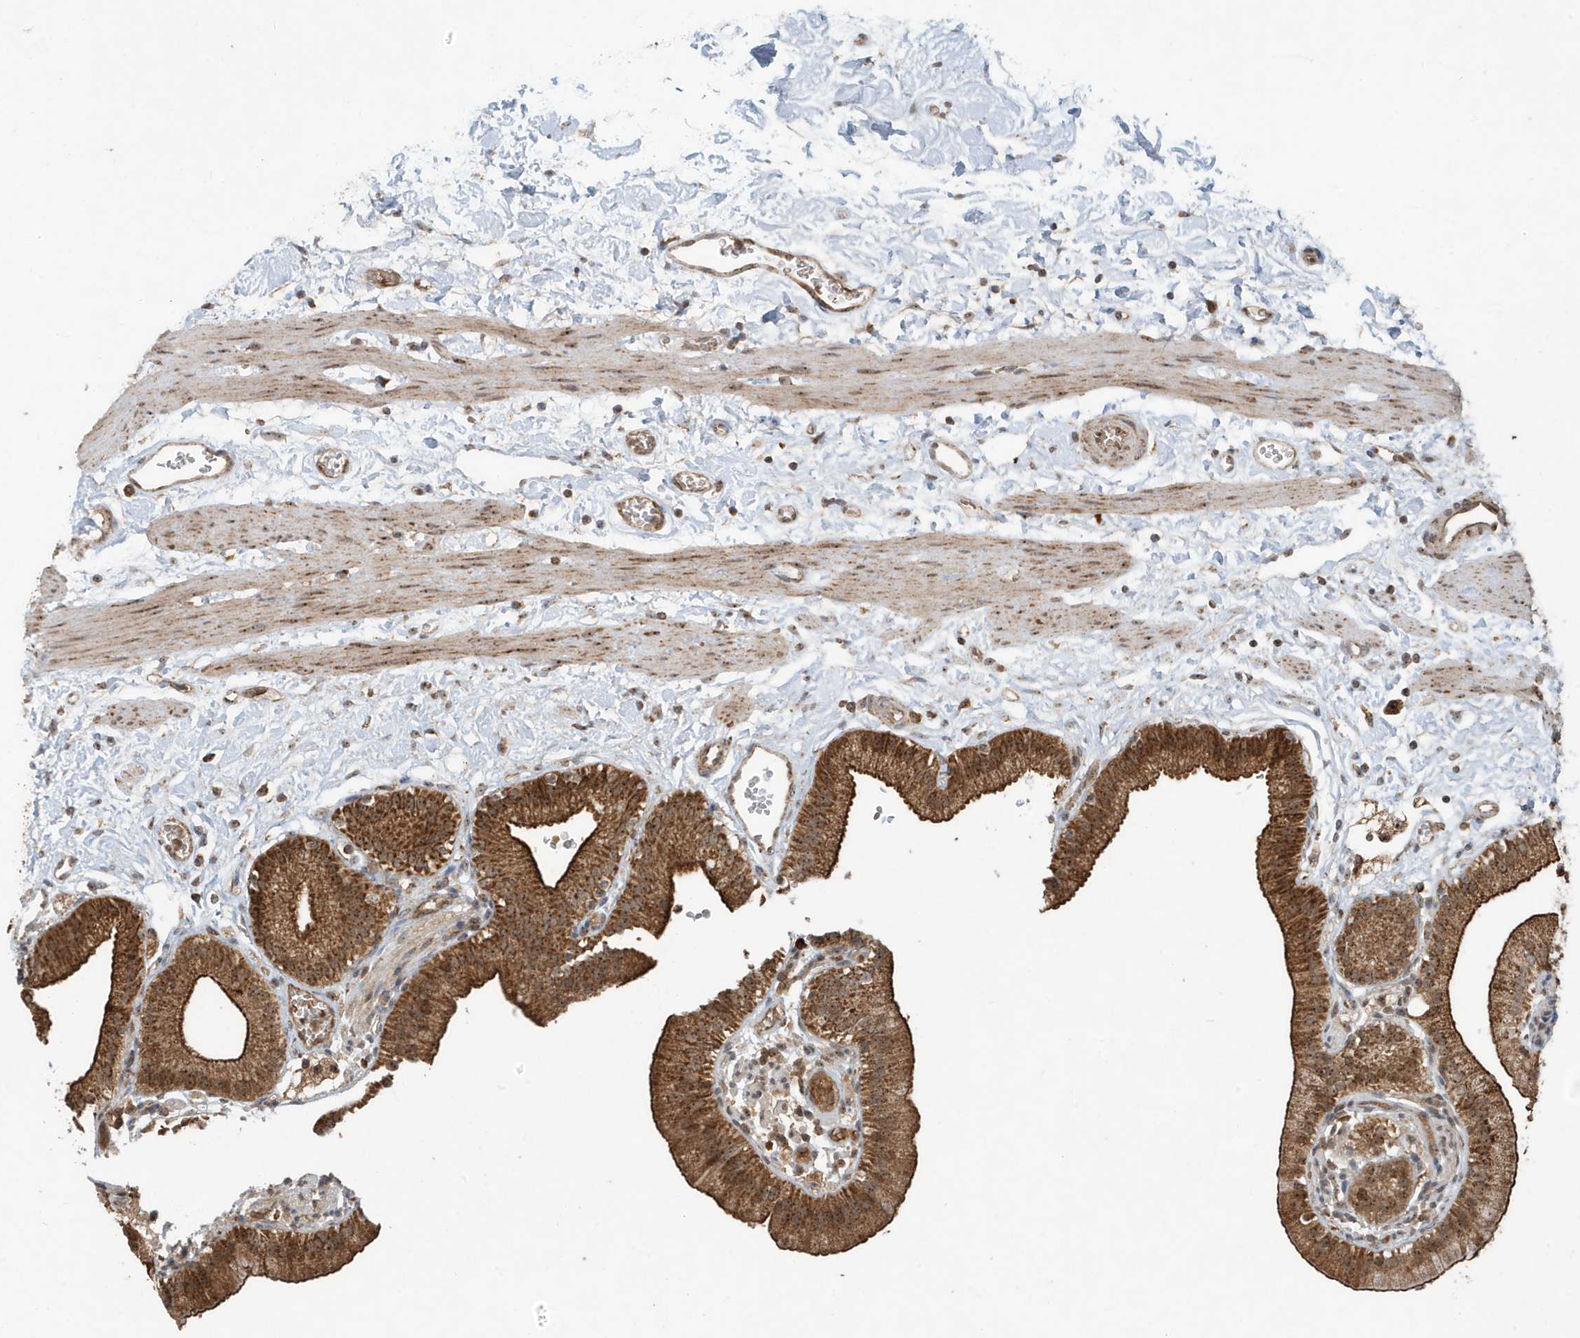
{"staining": {"intensity": "strong", "quantity": ">75%", "location": "cytoplasmic/membranous,nuclear"}, "tissue": "gallbladder", "cell_type": "Glandular cells", "image_type": "normal", "snomed": [{"axis": "morphology", "description": "Normal tissue, NOS"}, {"axis": "topography", "description": "Gallbladder"}], "caption": "Gallbladder stained with a brown dye exhibits strong cytoplasmic/membranous,nuclear positive expression in about >75% of glandular cells.", "gene": "ABCB9", "patient": {"sex": "male", "age": 55}}